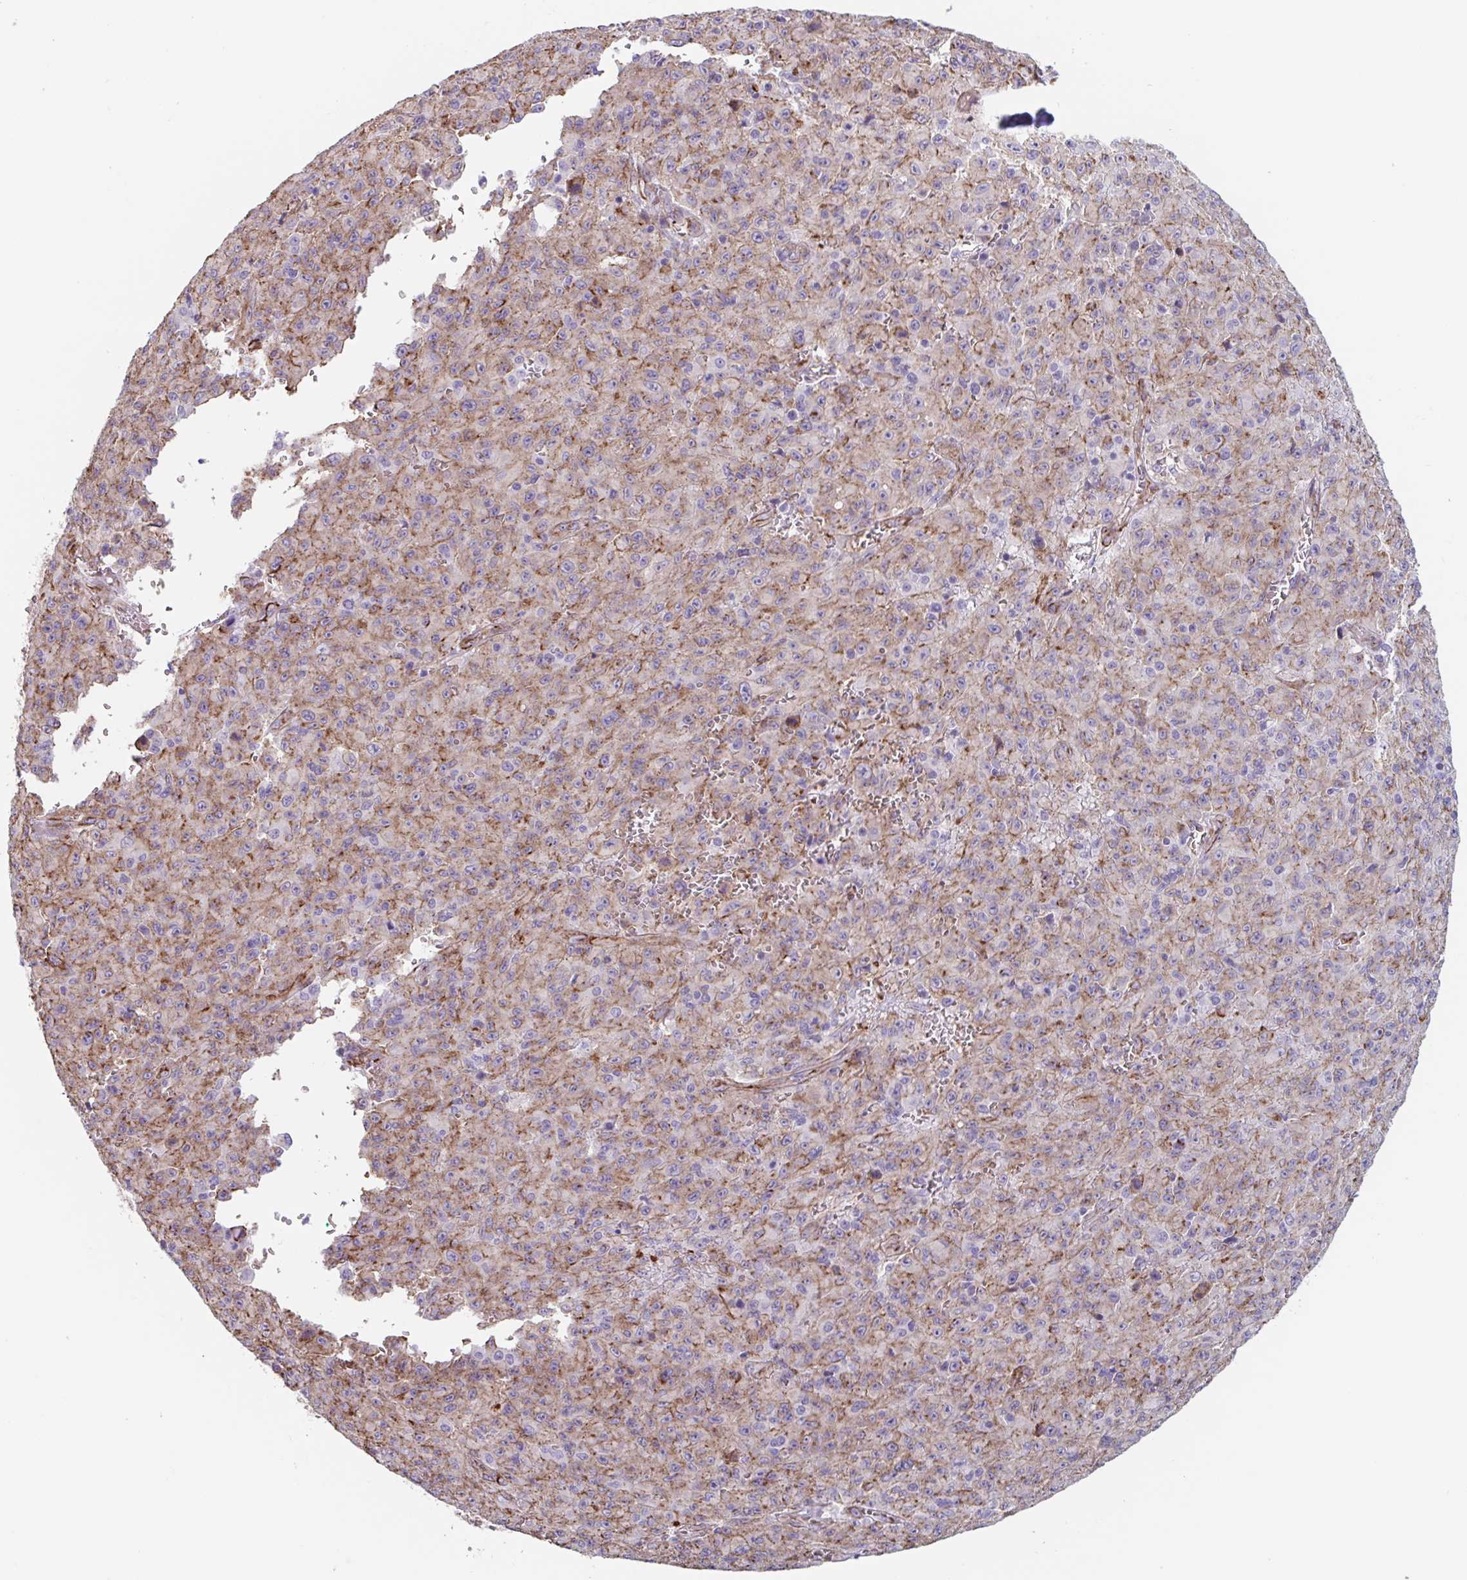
{"staining": {"intensity": "negative", "quantity": "none", "location": "none"}, "tissue": "melanoma", "cell_type": "Tumor cells", "image_type": "cancer", "snomed": [{"axis": "morphology", "description": "Malignant melanoma, NOS"}, {"axis": "topography", "description": "Skin"}], "caption": "A high-resolution micrograph shows IHC staining of malignant melanoma, which shows no significant staining in tumor cells.", "gene": "CITED4", "patient": {"sex": "male", "age": 46}}